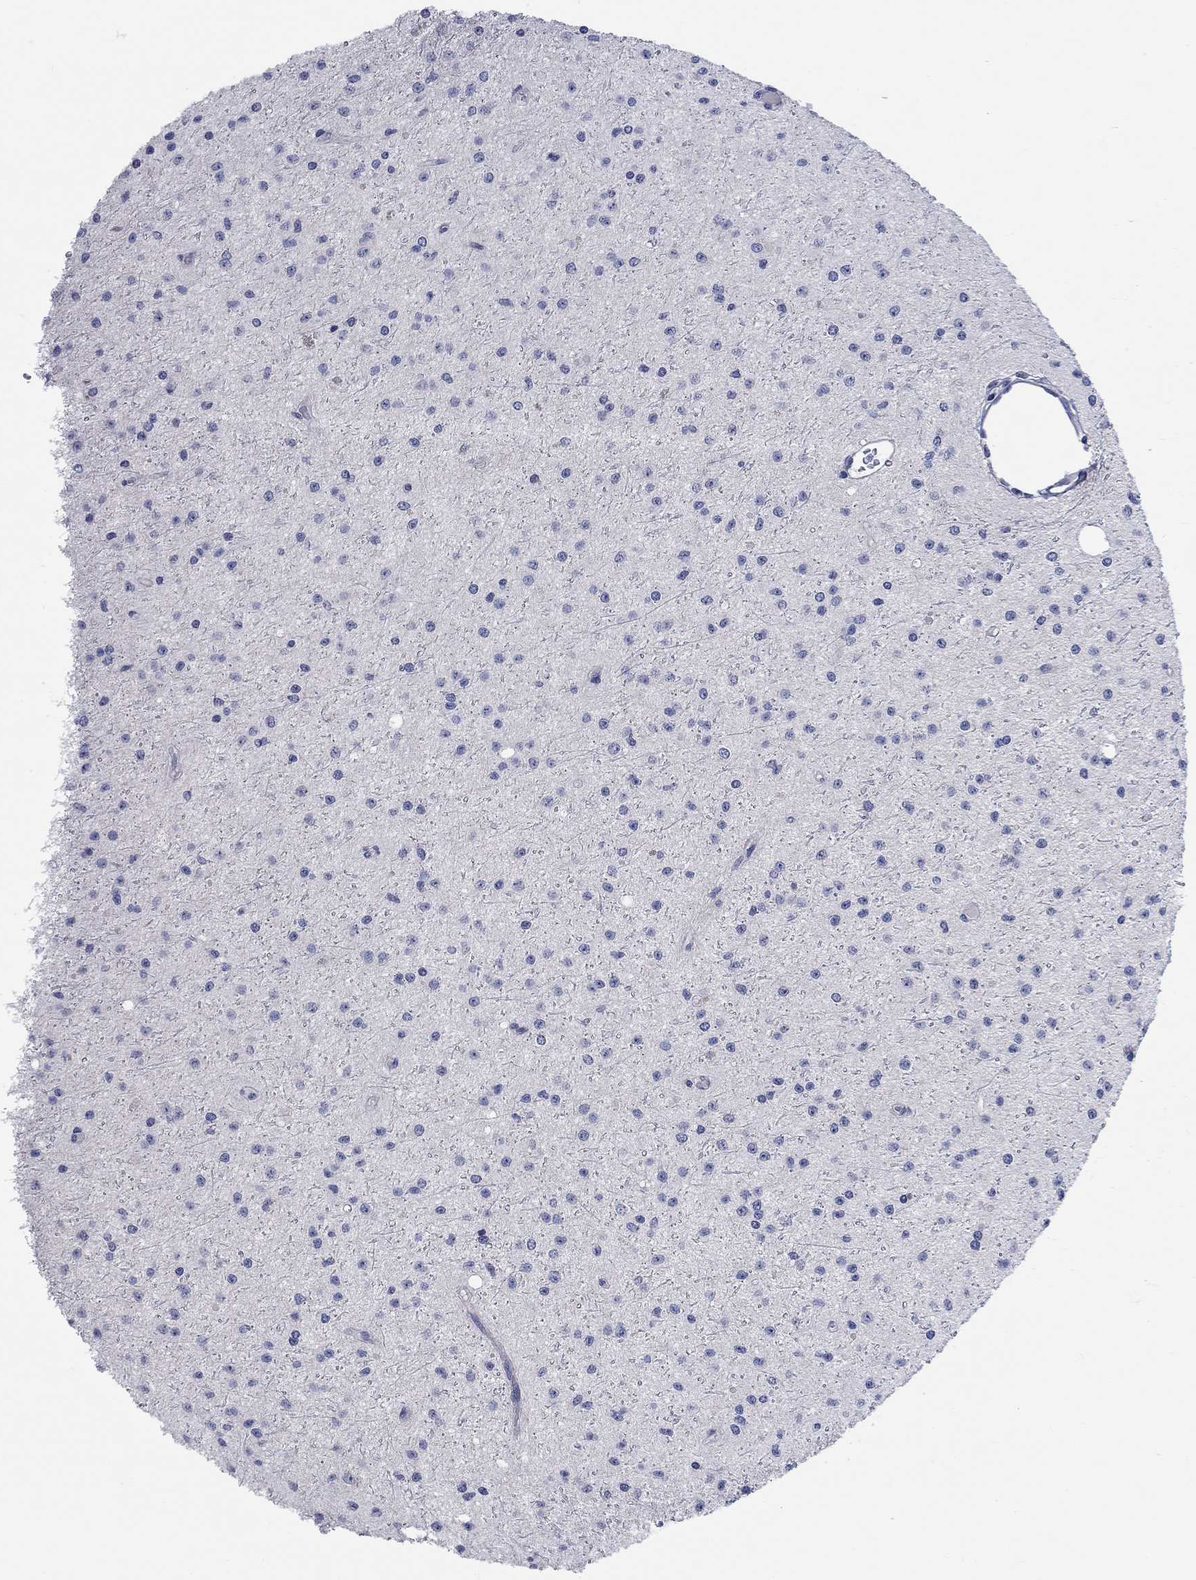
{"staining": {"intensity": "negative", "quantity": "none", "location": "none"}, "tissue": "glioma", "cell_type": "Tumor cells", "image_type": "cancer", "snomed": [{"axis": "morphology", "description": "Glioma, malignant, Low grade"}, {"axis": "topography", "description": "Brain"}], "caption": "The immunohistochemistry (IHC) micrograph has no significant staining in tumor cells of low-grade glioma (malignant) tissue.", "gene": "SMIM18", "patient": {"sex": "male", "age": 27}}